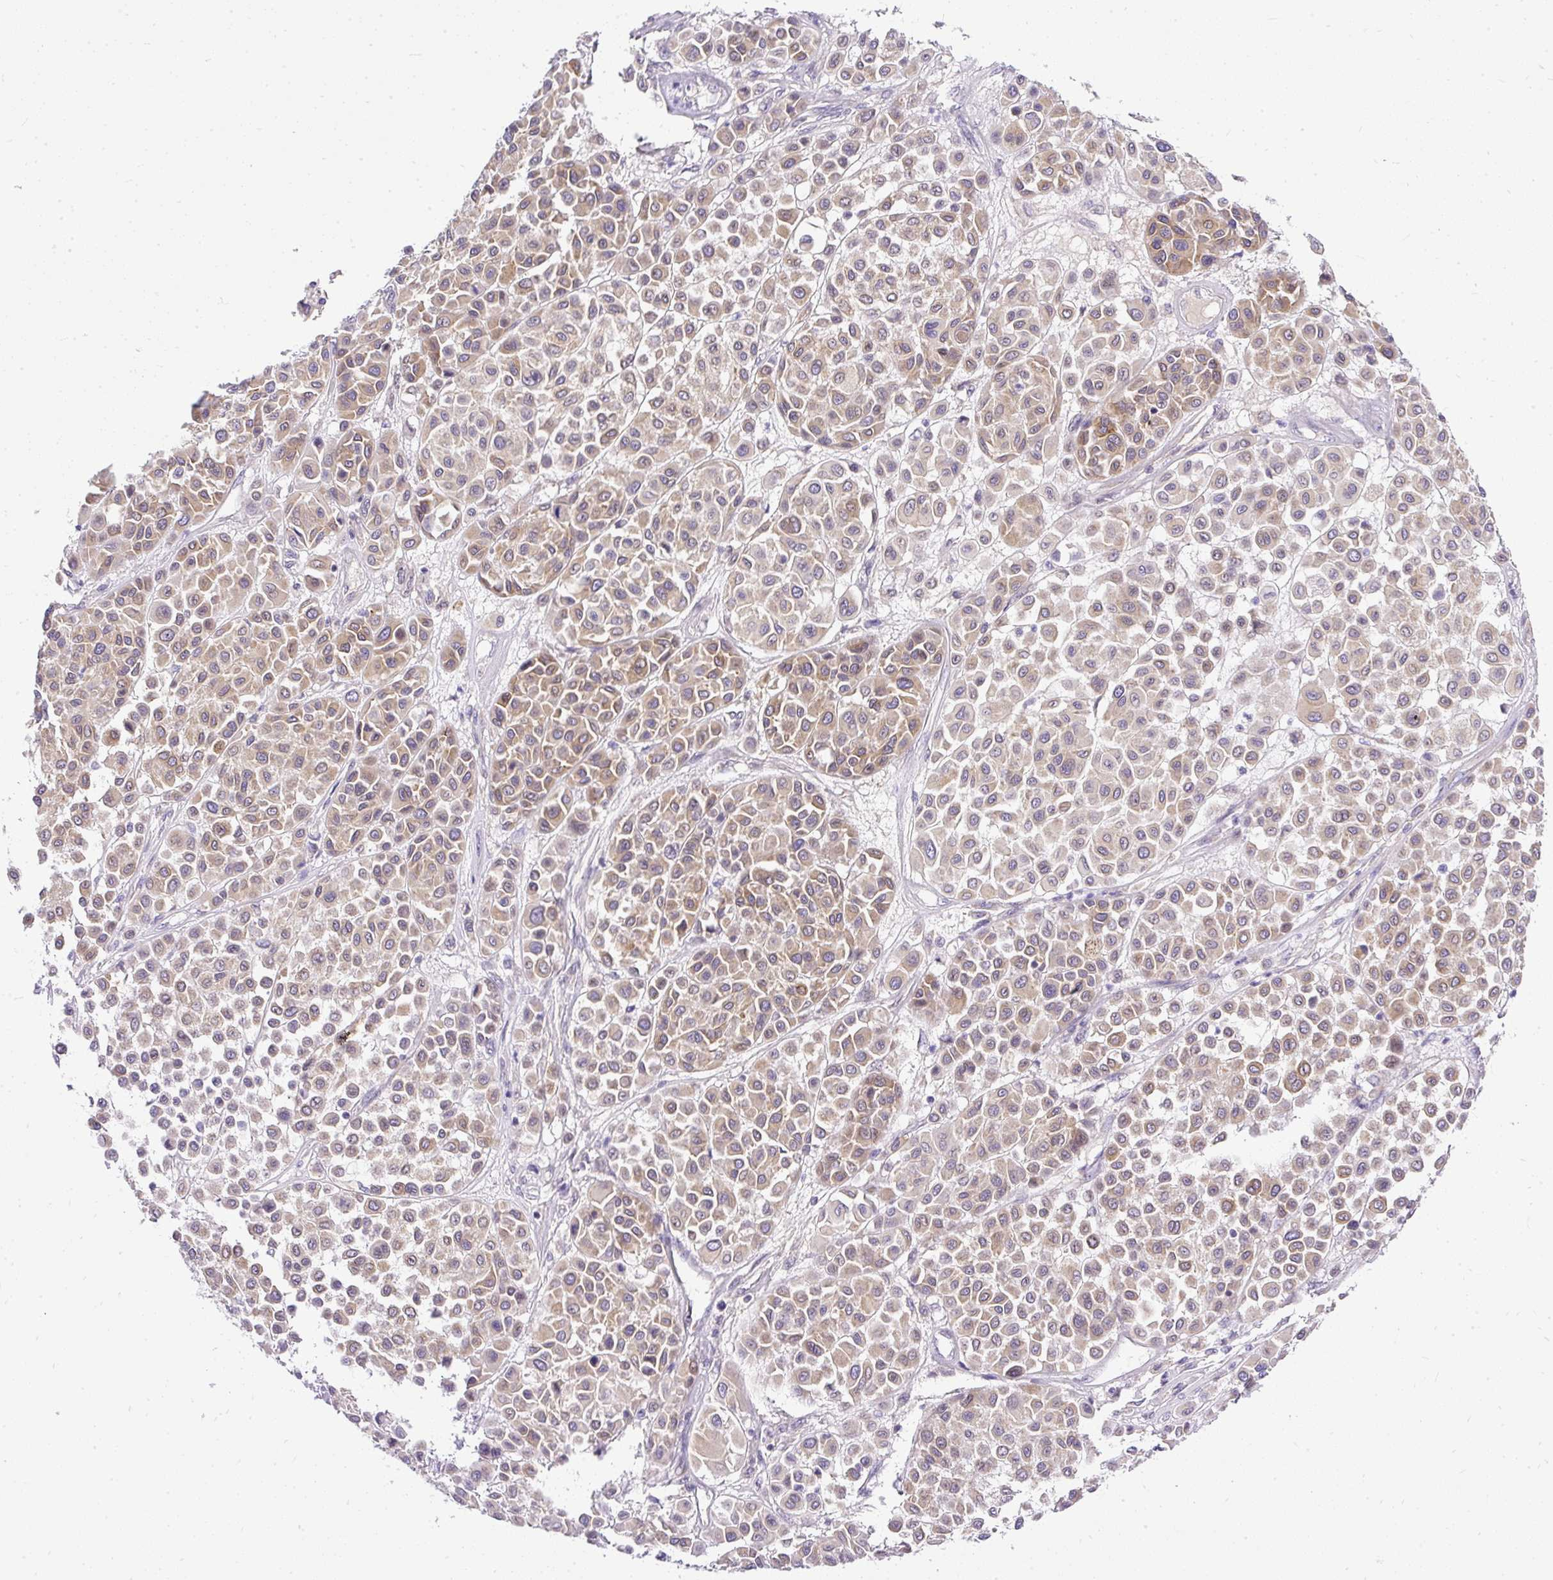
{"staining": {"intensity": "moderate", "quantity": ">75%", "location": "cytoplasmic/membranous"}, "tissue": "melanoma", "cell_type": "Tumor cells", "image_type": "cancer", "snomed": [{"axis": "morphology", "description": "Malignant melanoma, Metastatic site"}, {"axis": "topography", "description": "Soft tissue"}], "caption": "Immunohistochemistry (IHC) image of neoplastic tissue: human melanoma stained using immunohistochemistry shows medium levels of moderate protein expression localized specifically in the cytoplasmic/membranous of tumor cells, appearing as a cytoplasmic/membranous brown color.", "gene": "AMFR", "patient": {"sex": "male", "age": 41}}